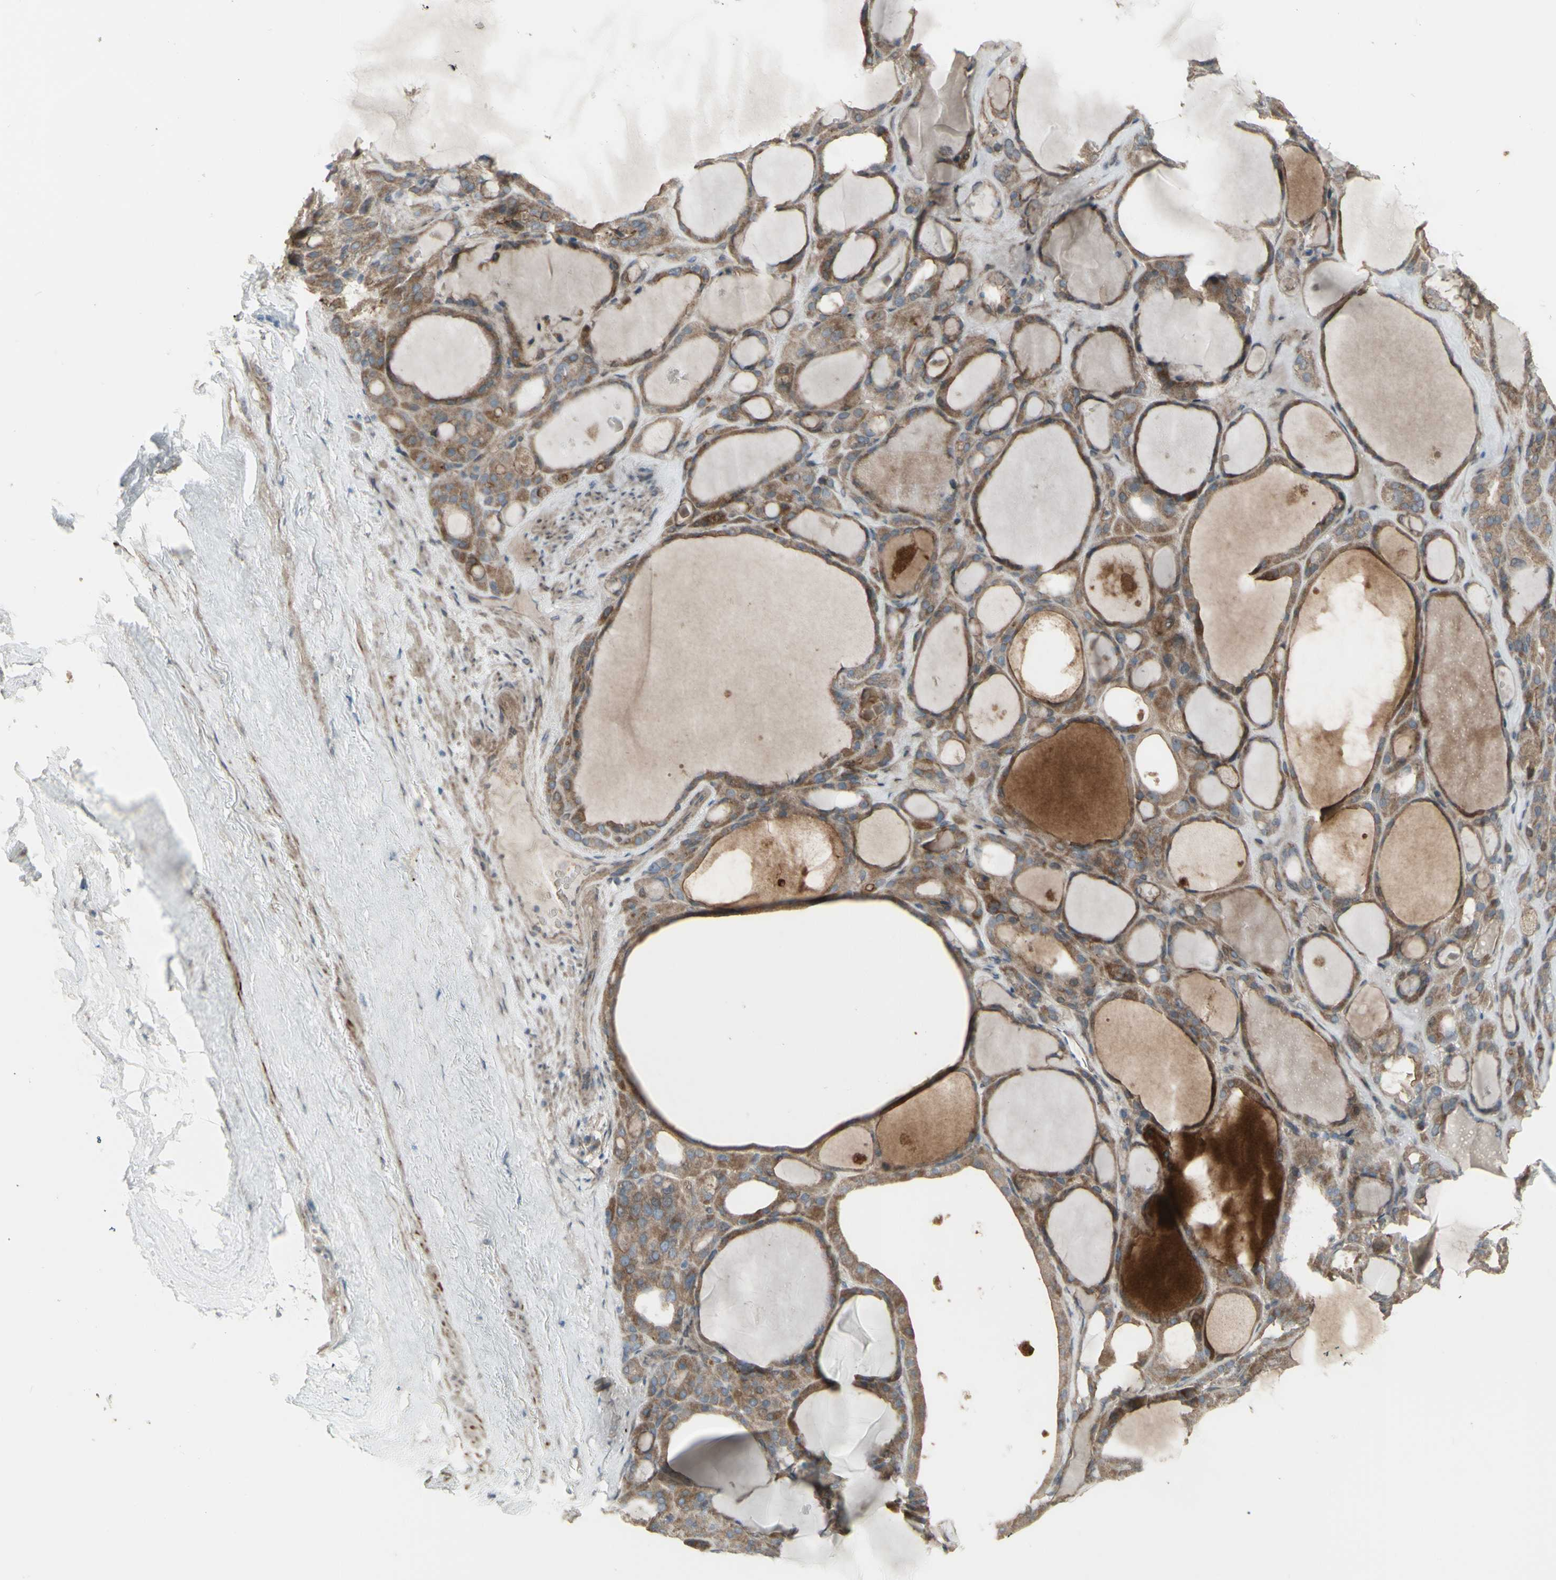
{"staining": {"intensity": "moderate", "quantity": ">75%", "location": "cytoplasmic/membranous"}, "tissue": "thyroid gland", "cell_type": "Glandular cells", "image_type": "normal", "snomed": [{"axis": "morphology", "description": "Normal tissue, NOS"}, {"axis": "morphology", "description": "Carcinoma, NOS"}, {"axis": "topography", "description": "Thyroid gland"}], "caption": "Normal thyroid gland exhibits moderate cytoplasmic/membranous positivity in approximately >75% of glandular cells (DAB IHC, brown staining for protein, blue staining for nuclei)..", "gene": "GRAMD1B", "patient": {"sex": "female", "age": 86}}